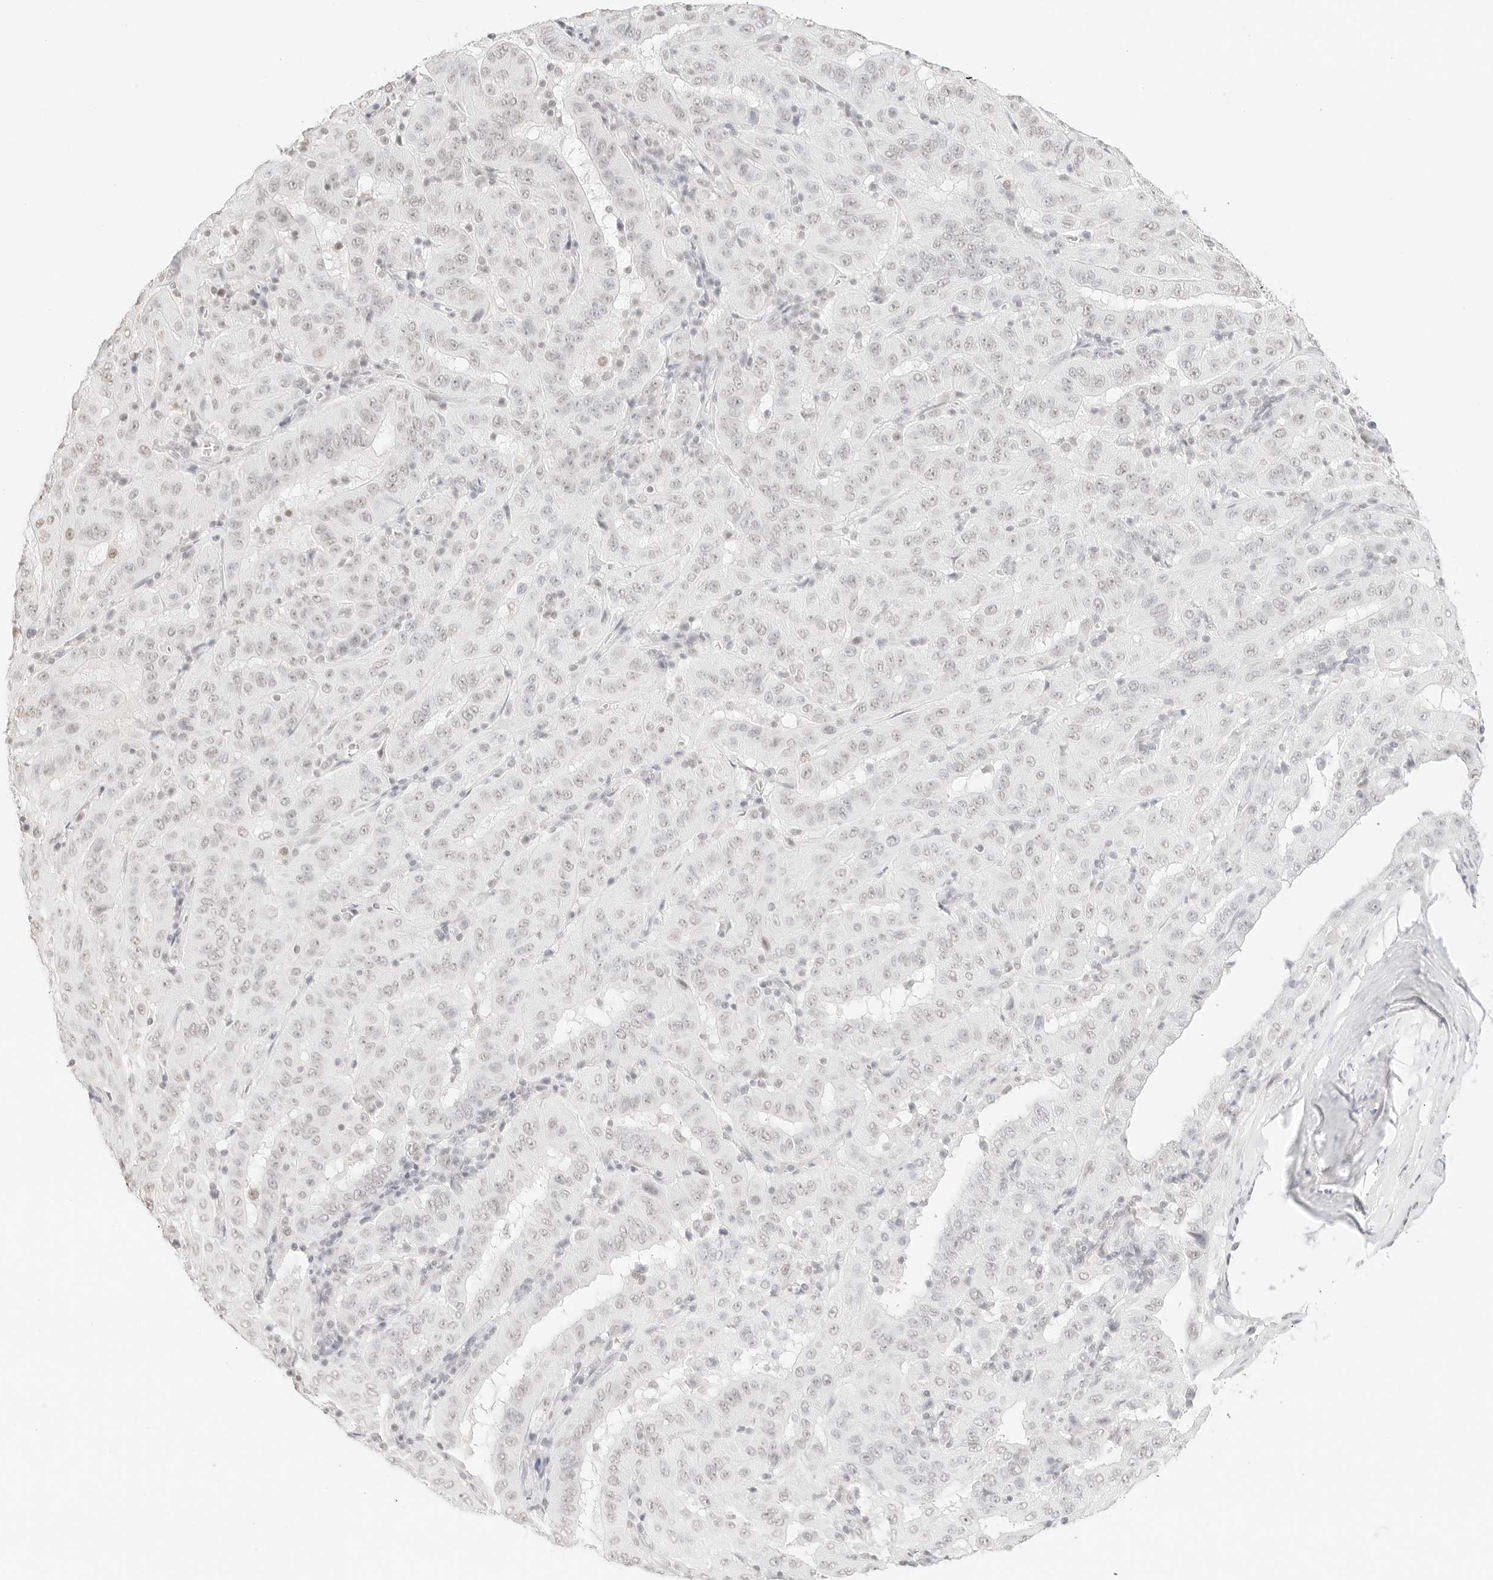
{"staining": {"intensity": "weak", "quantity": "25%-75%", "location": "nuclear"}, "tissue": "pancreatic cancer", "cell_type": "Tumor cells", "image_type": "cancer", "snomed": [{"axis": "morphology", "description": "Adenocarcinoma, NOS"}, {"axis": "topography", "description": "Pancreas"}], "caption": "Adenocarcinoma (pancreatic) stained with a brown dye exhibits weak nuclear positive expression in approximately 25%-75% of tumor cells.", "gene": "FBLN5", "patient": {"sex": "male", "age": 63}}